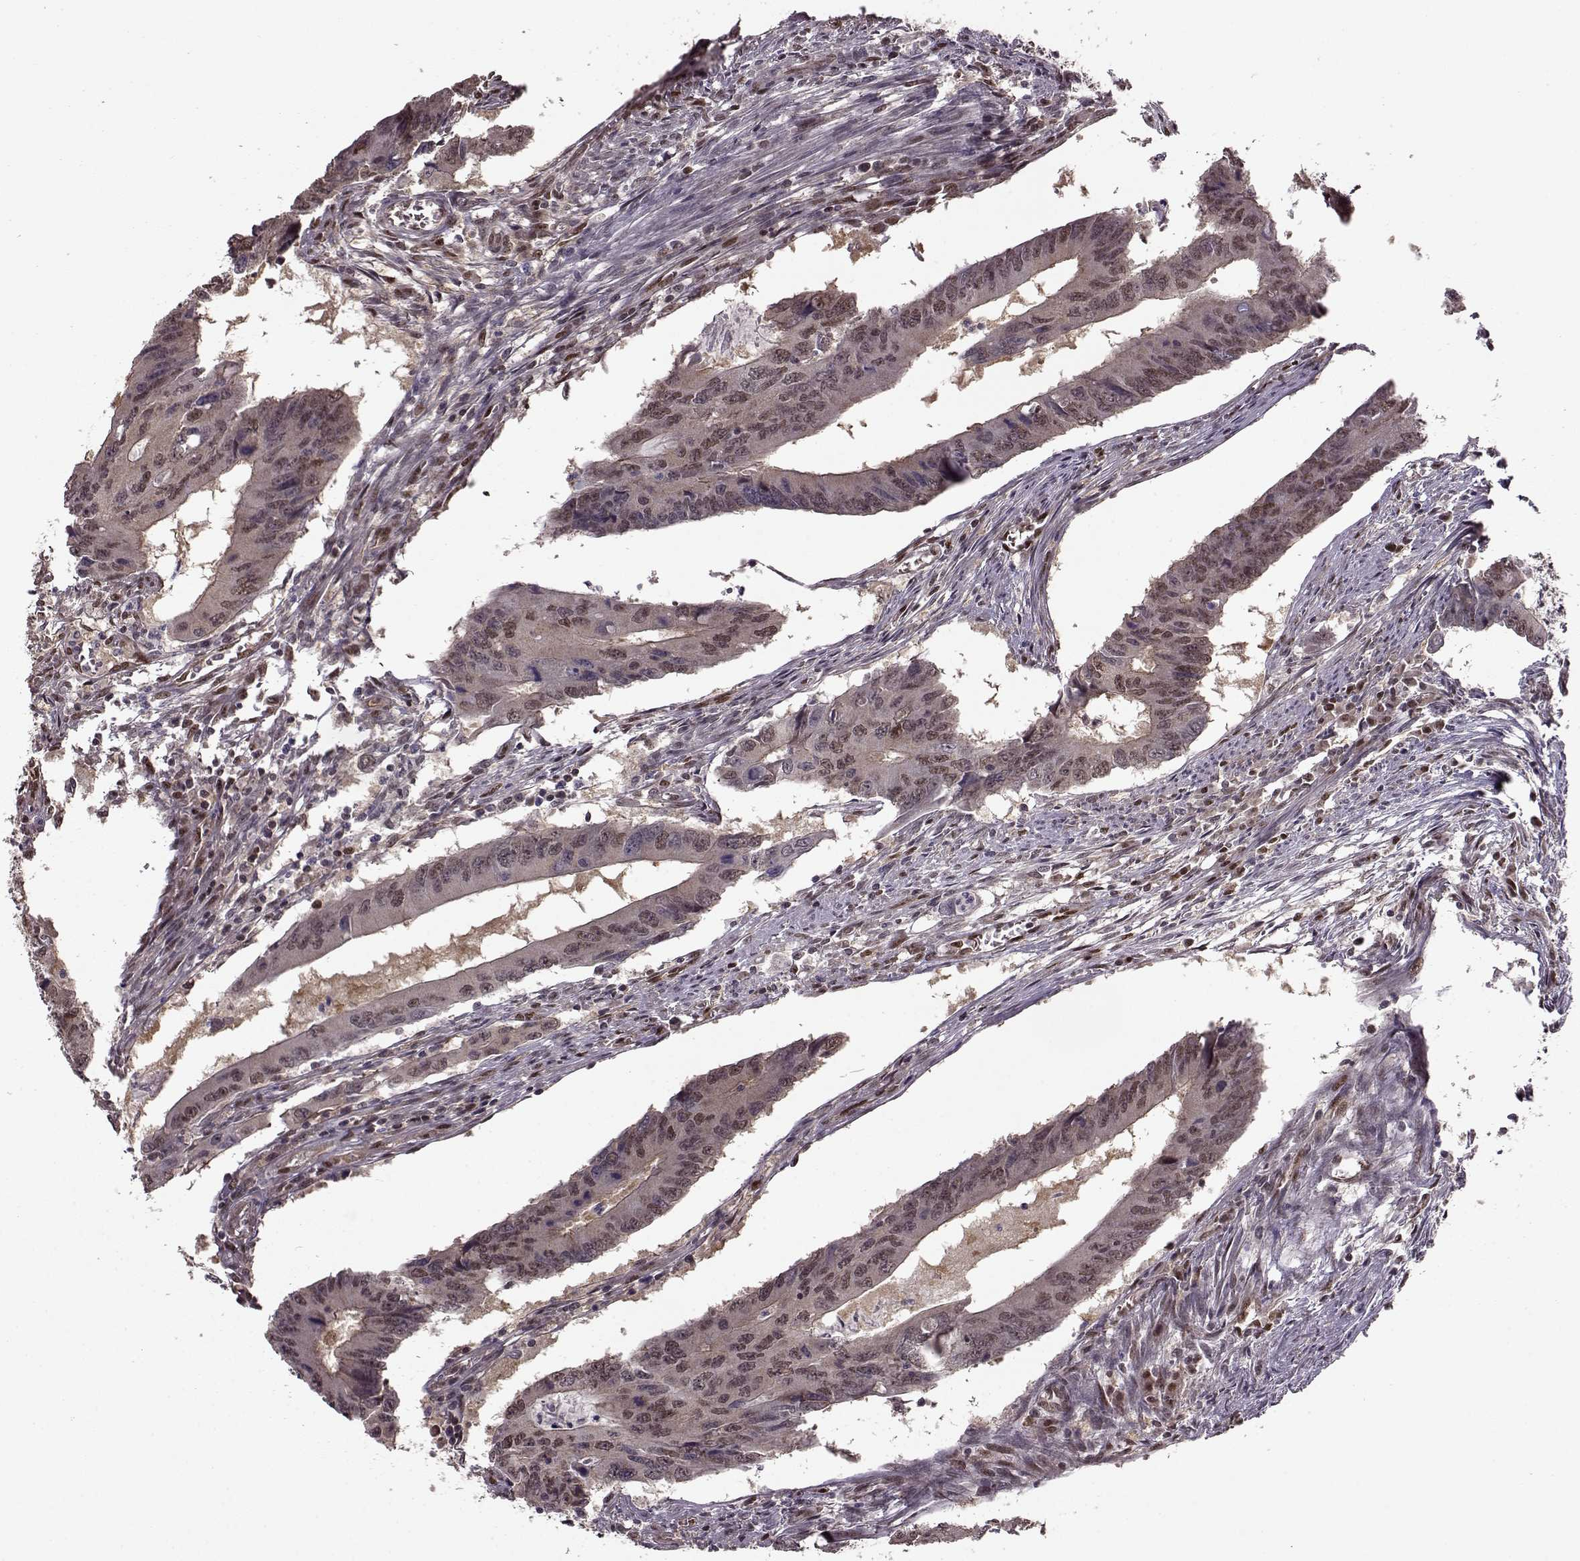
{"staining": {"intensity": "moderate", "quantity": ">75%", "location": "nuclear"}, "tissue": "colorectal cancer", "cell_type": "Tumor cells", "image_type": "cancer", "snomed": [{"axis": "morphology", "description": "Adenocarcinoma, NOS"}, {"axis": "topography", "description": "Colon"}], "caption": "Immunohistochemical staining of human colorectal cancer shows medium levels of moderate nuclear expression in about >75% of tumor cells.", "gene": "FTO", "patient": {"sex": "male", "age": 53}}